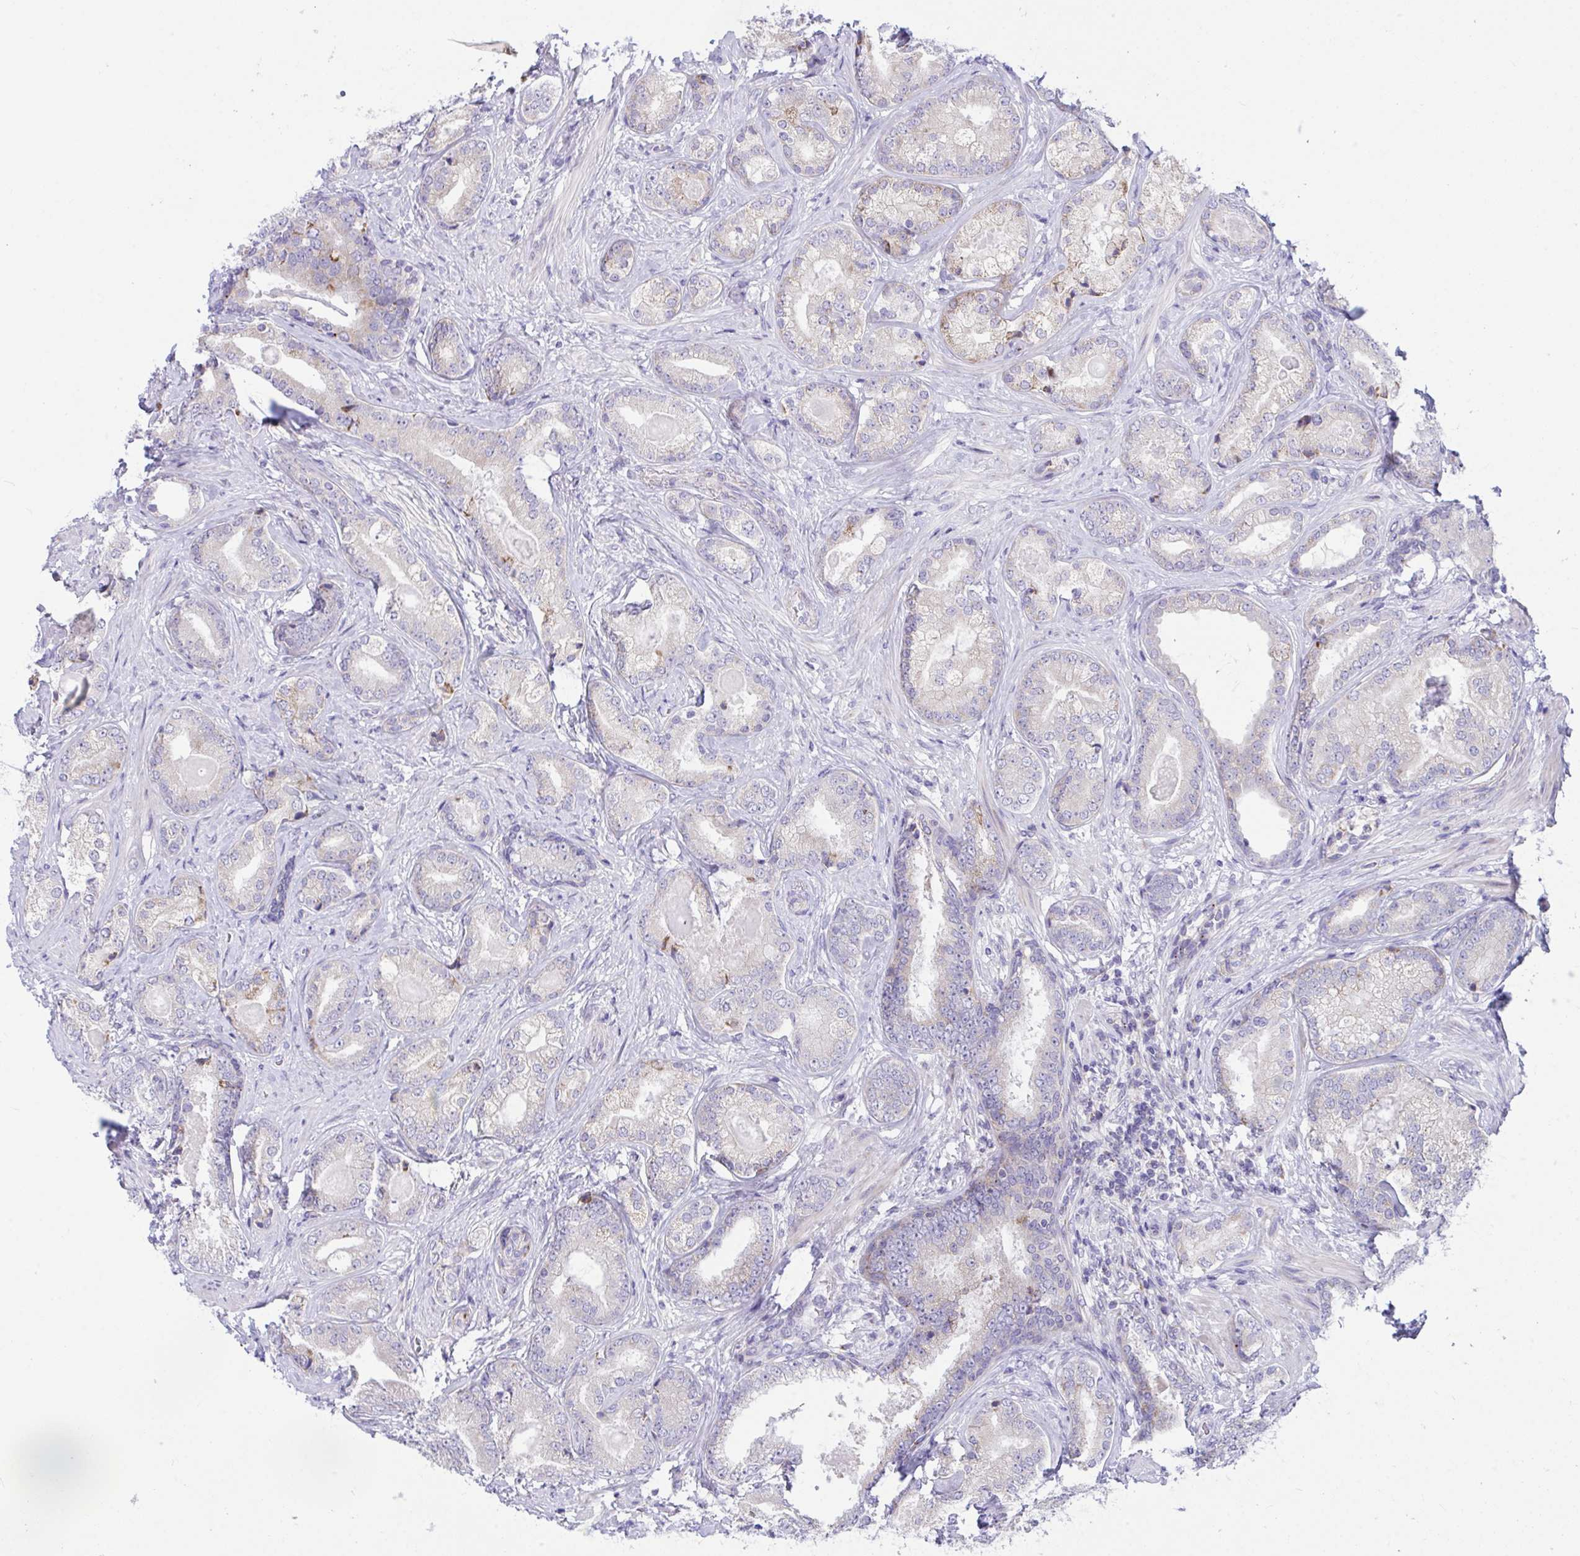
{"staining": {"intensity": "negative", "quantity": "none", "location": "none"}, "tissue": "prostate cancer", "cell_type": "Tumor cells", "image_type": "cancer", "snomed": [{"axis": "morphology", "description": "Adenocarcinoma, High grade"}, {"axis": "topography", "description": "Prostate"}], "caption": "DAB immunohistochemical staining of human prostate high-grade adenocarcinoma displays no significant staining in tumor cells. (Immunohistochemistry (ihc), brightfield microscopy, high magnification).", "gene": "DTX3", "patient": {"sex": "male", "age": 62}}